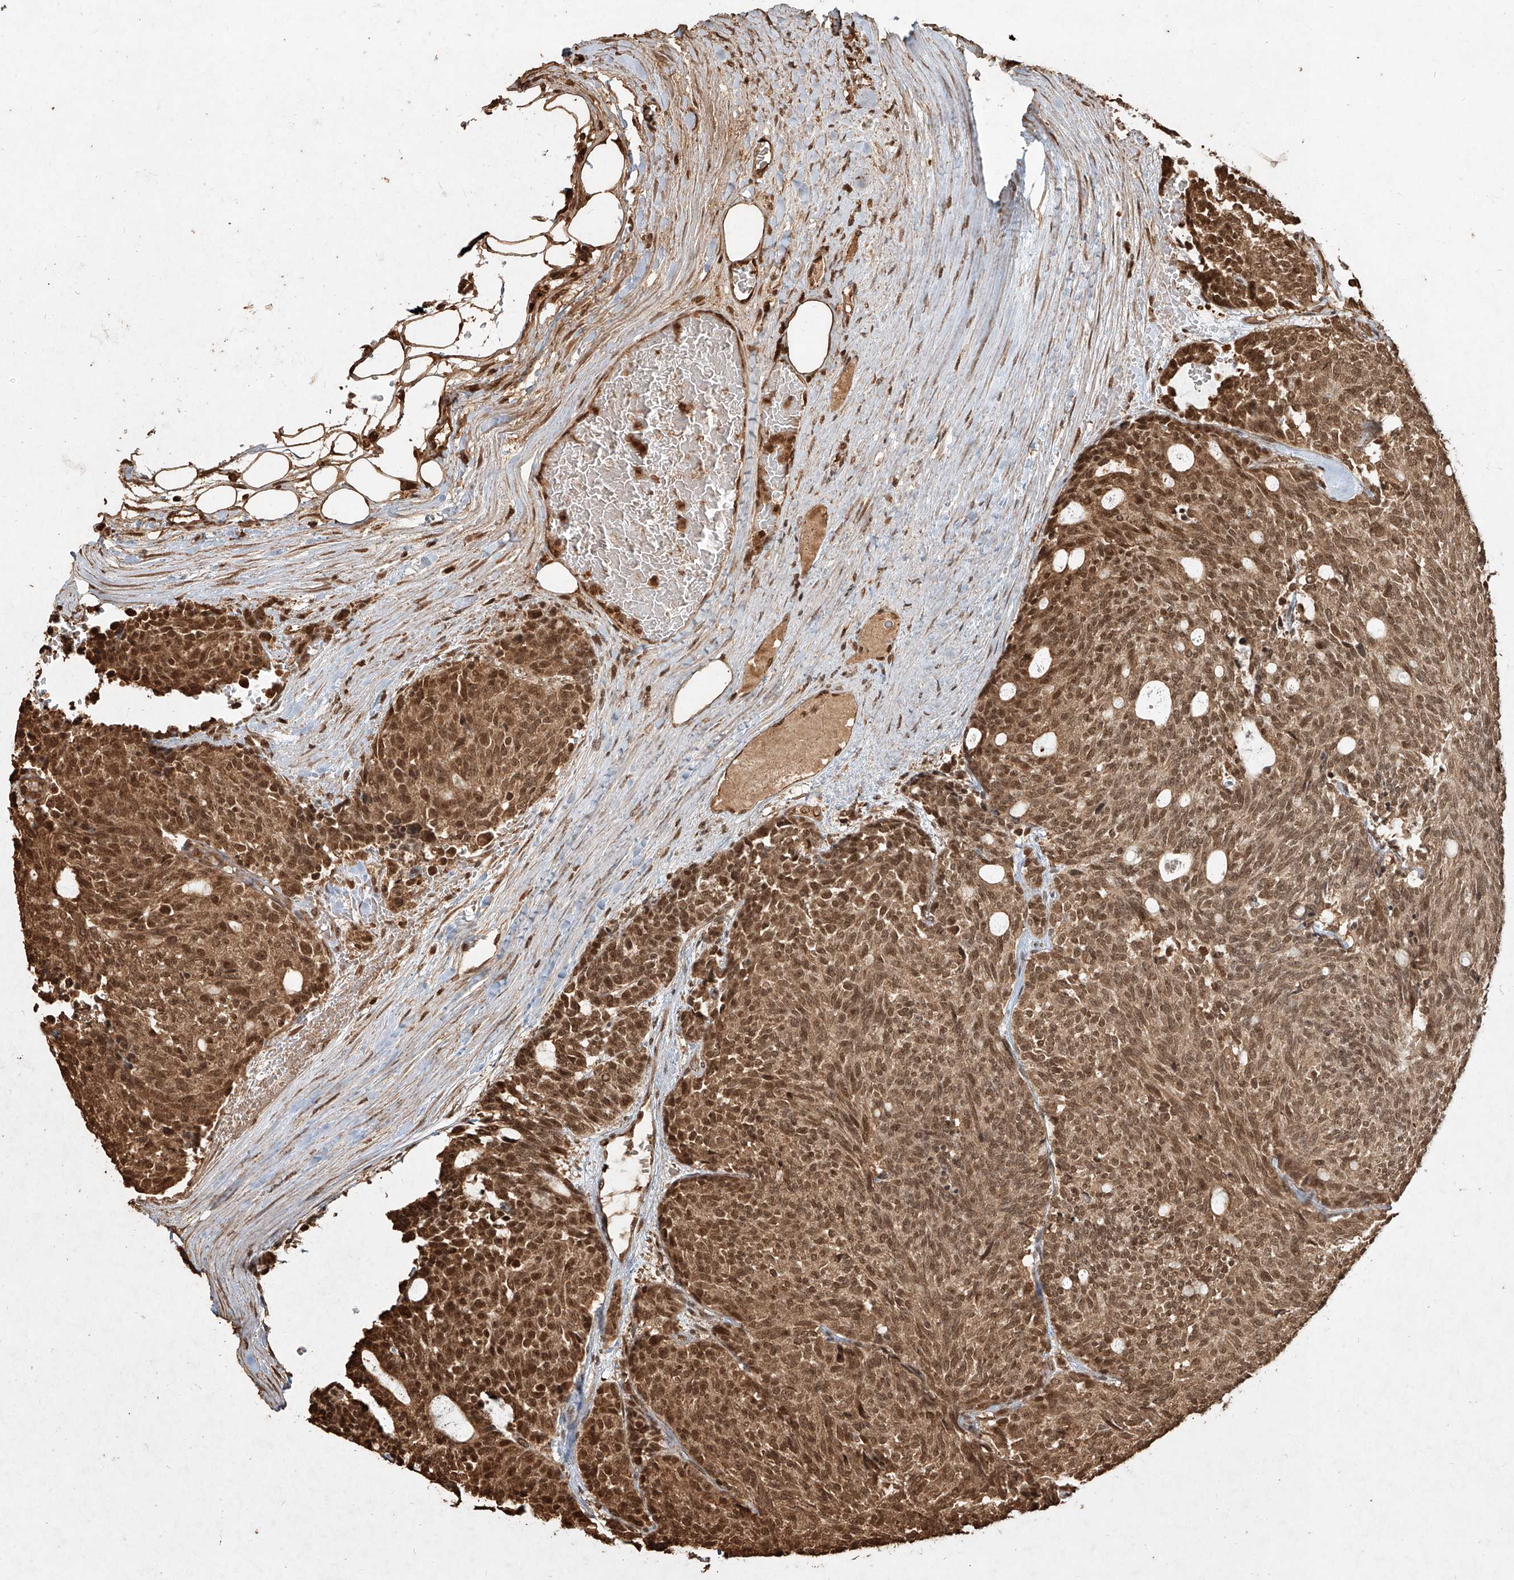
{"staining": {"intensity": "moderate", "quantity": ">75%", "location": "cytoplasmic/membranous,nuclear"}, "tissue": "carcinoid", "cell_type": "Tumor cells", "image_type": "cancer", "snomed": [{"axis": "morphology", "description": "Carcinoid, malignant, NOS"}, {"axis": "topography", "description": "Pancreas"}], "caption": "Immunohistochemistry (IHC) image of neoplastic tissue: carcinoid stained using IHC shows medium levels of moderate protein expression localized specifically in the cytoplasmic/membranous and nuclear of tumor cells, appearing as a cytoplasmic/membranous and nuclear brown color.", "gene": "UBE2K", "patient": {"sex": "female", "age": 54}}